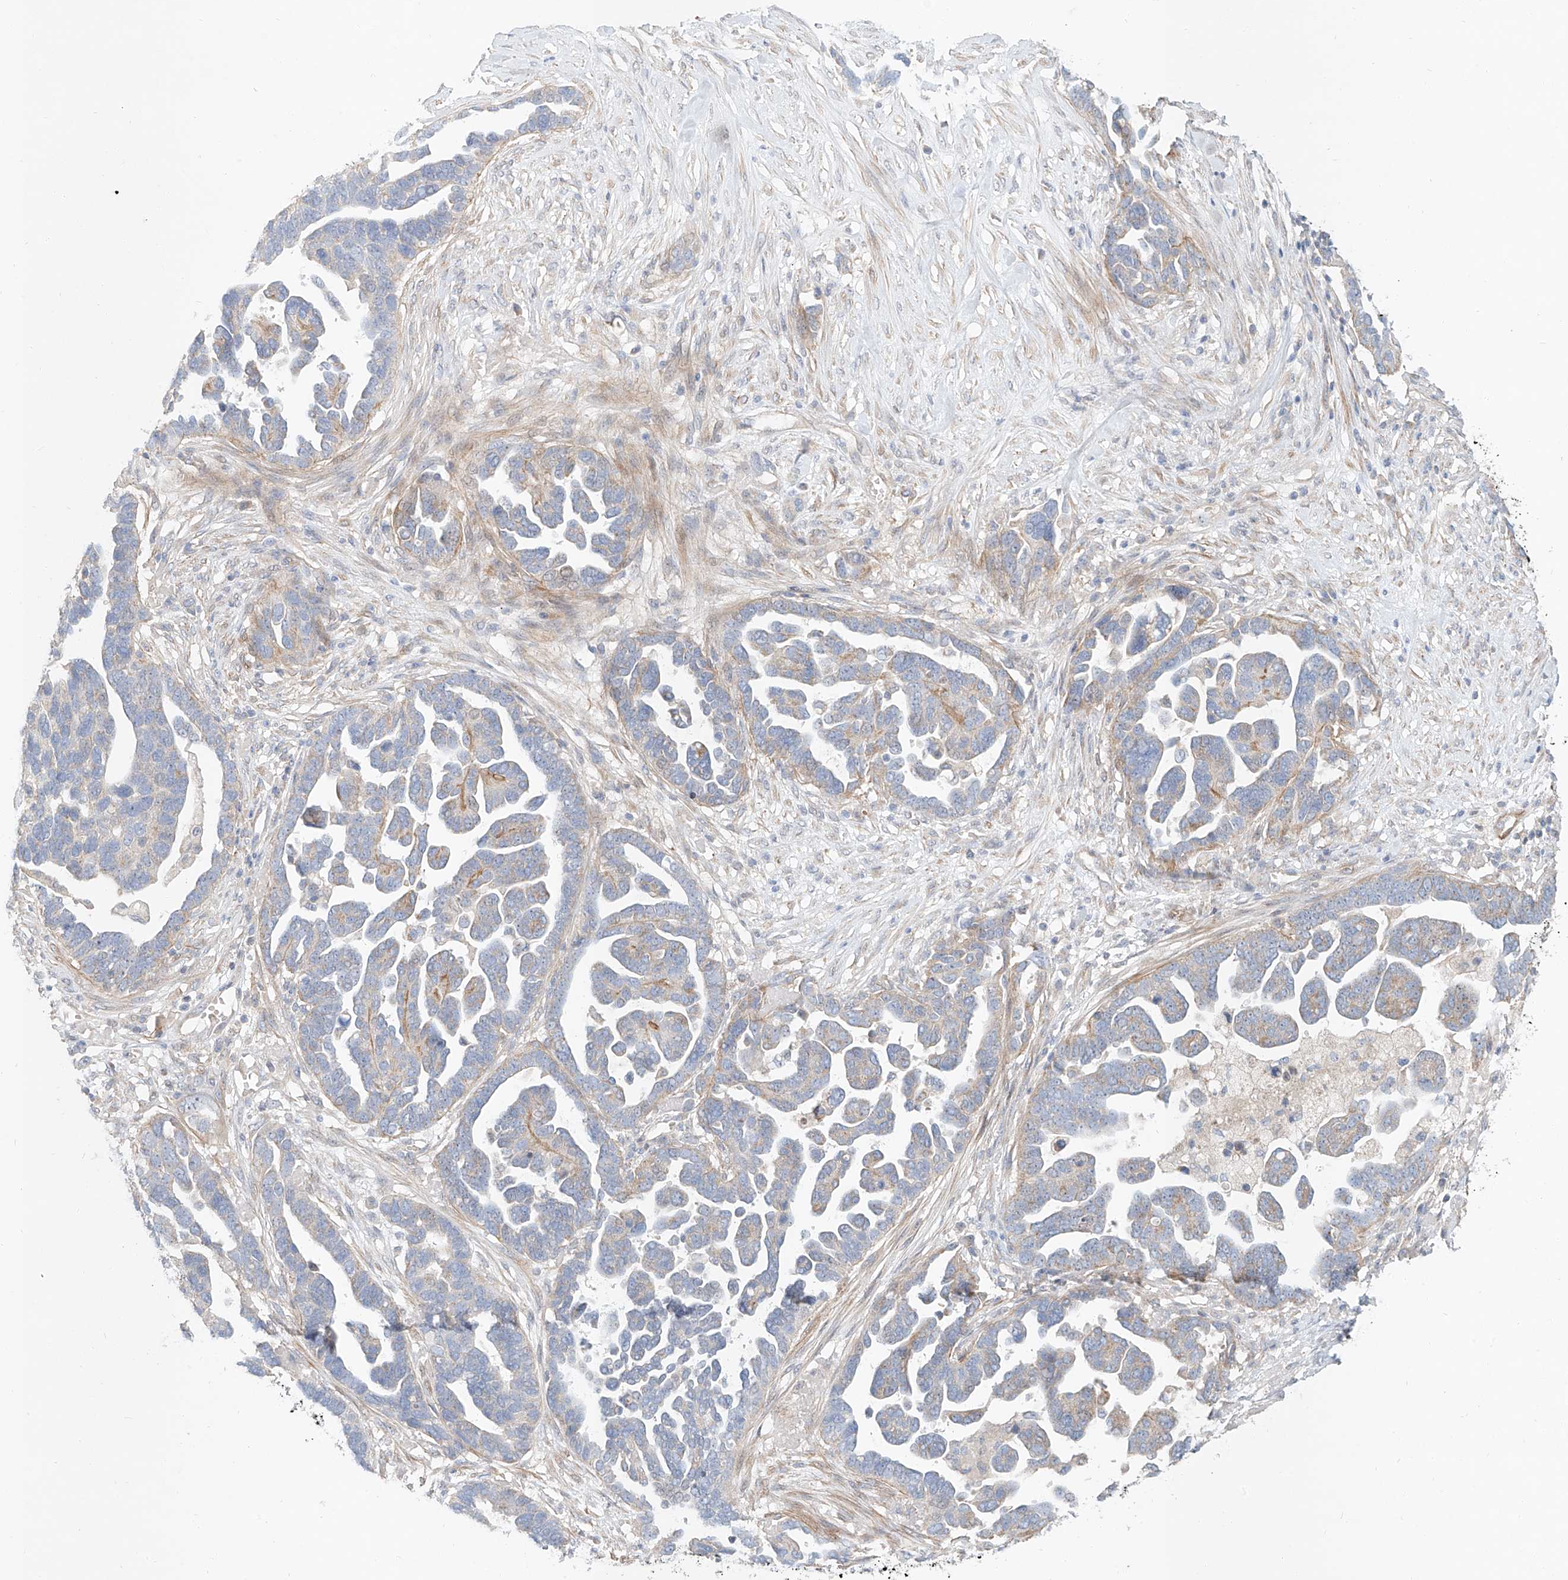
{"staining": {"intensity": "negative", "quantity": "none", "location": "none"}, "tissue": "ovarian cancer", "cell_type": "Tumor cells", "image_type": "cancer", "snomed": [{"axis": "morphology", "description": "Cystadenocarcinoma, serous, NOS"}, {"axis": "topography", "description": "Ovary"}], "caption": "The image reveals no significant staining in tumor cells of serous cystadenocarcinoma (ovarian). Nuclei are stained in blue.", "gene": "AJM1", "patient": {"sex": "female", "age": 54}}